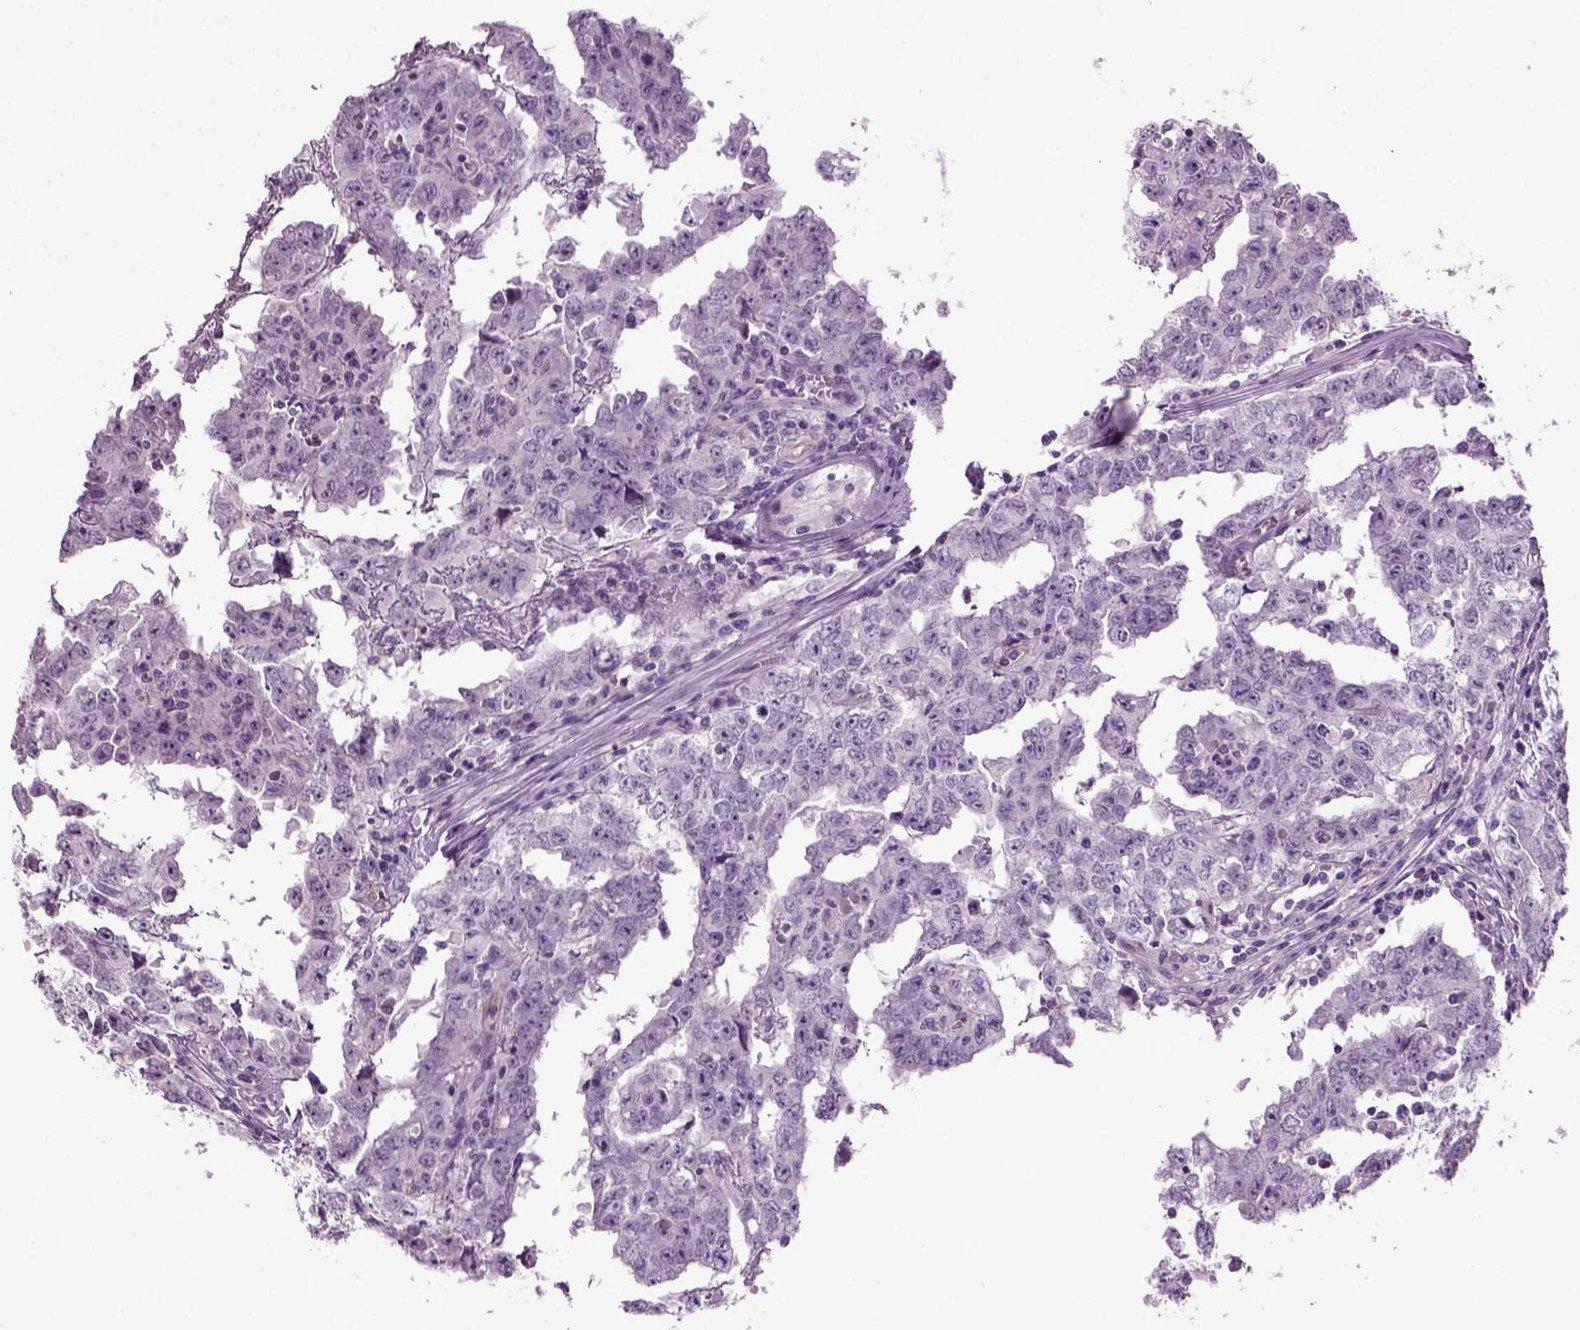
{"staining": {"intensity": "negative", "quantity": "none", "location": "none"}, "tissue": "testis cancer", "cell_type": "Tumor cells", "image_type": "cancer", "snomed": [{"axis": "morphology", "description": "Carcinoma, Embryonal, NOS"}, {"axis": "topography", "description": "Testis"}], "caption": "IHC micrograph of neoplastic tissue: human testis cancer (embryonal carcinoma) stained with DAB shows no significant protein positivity in tumor cells. (DAB (3,3'-diaminobenzidine) immunohistochemistry (IHC), high magnification).", "gene": "COL9A2", "patient": {"sex": "male", "age": 22}}